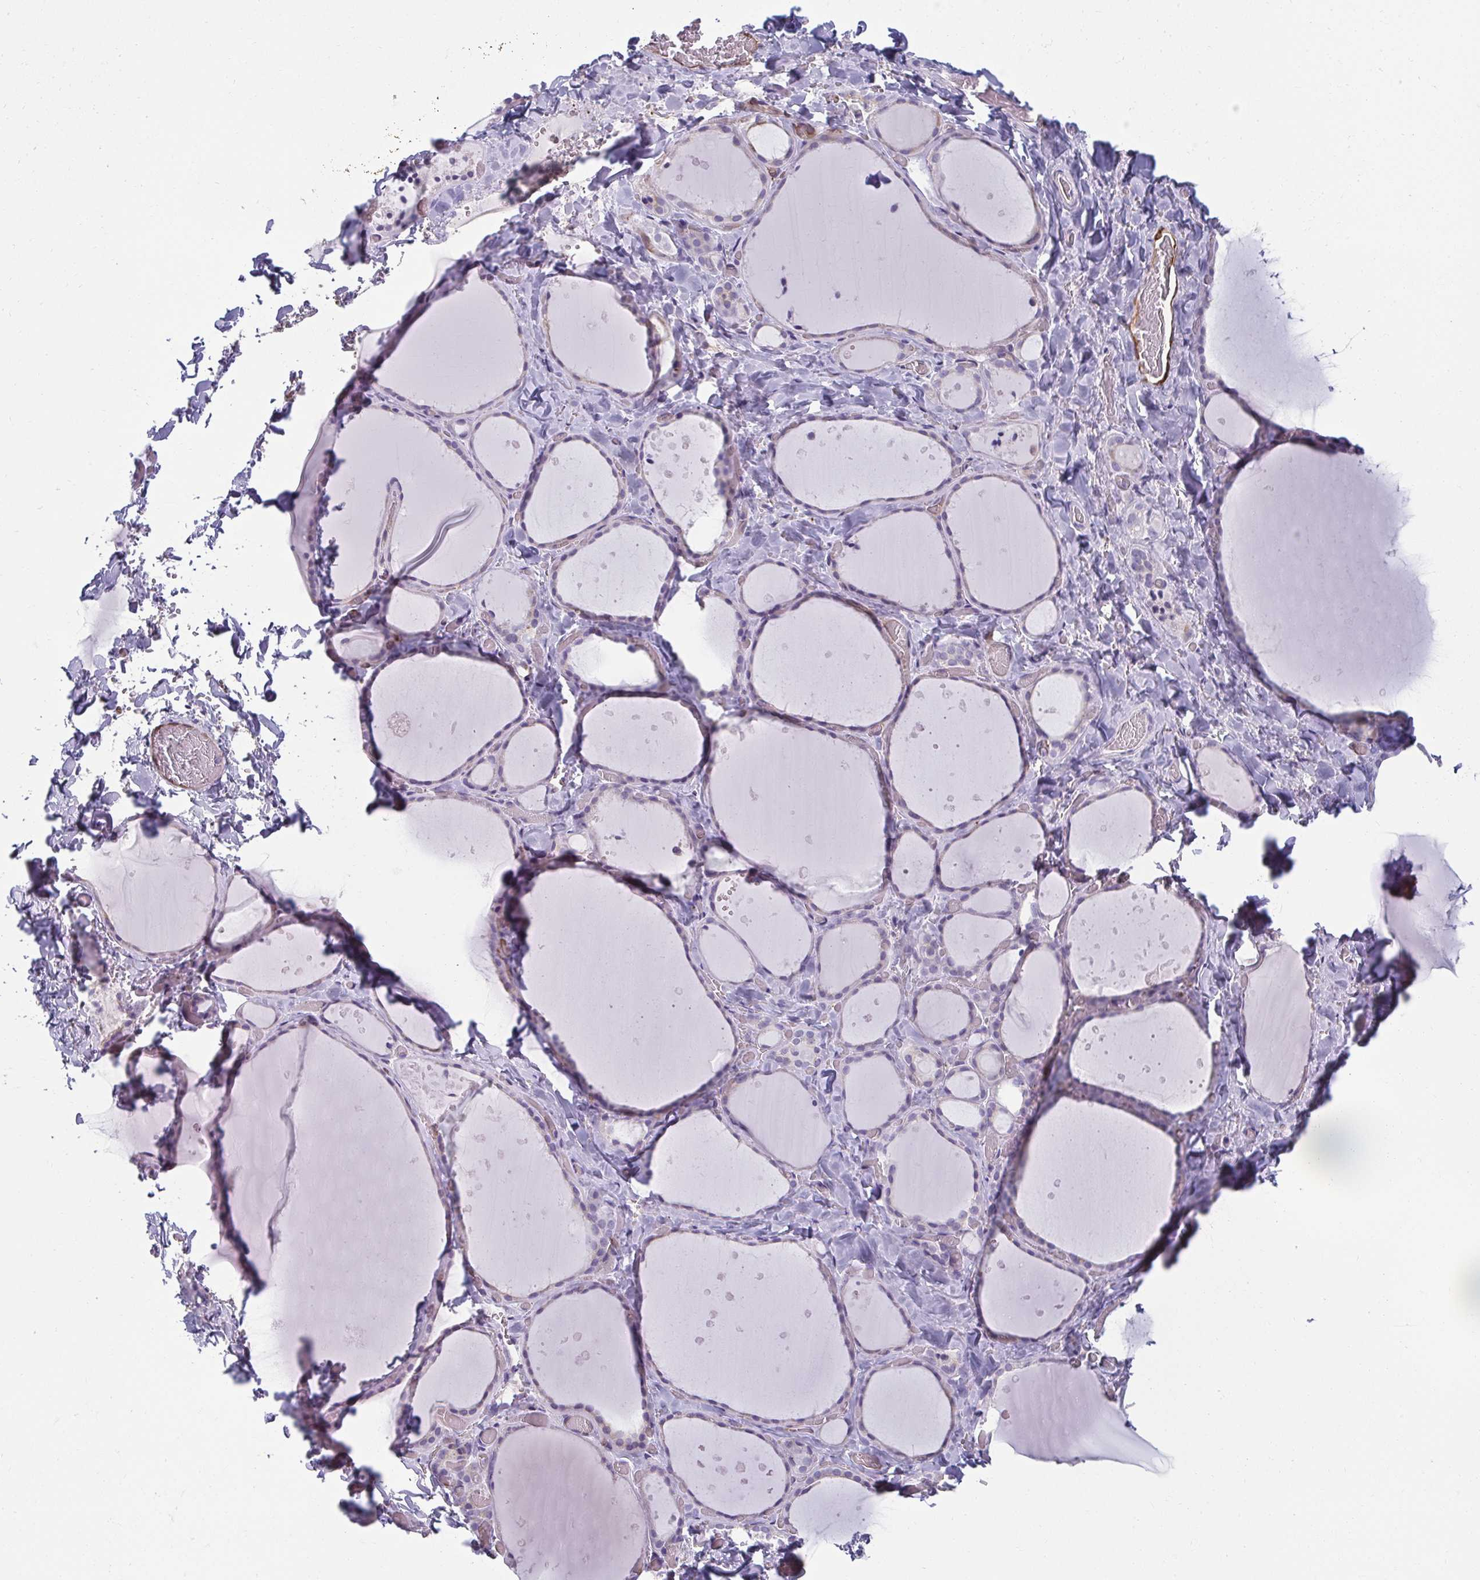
{"staining": {"intensity": "negative", "quantity": "none", "location": "none"}, "tissue": "thyroid gland", "cell_type": "Glandular cells", "image_type": "normal", "snomed": [{"axis": "morphology", "description": "Normal tissue, NOS"}, {"axis": "topography", "description": "Thyroid gland"}], "caption": "Immunohistochemistry (IHC) photomicrograph of benign thyroid gland: human thyroid gland stained with DAB shows no significant protein staining in glandular cells. Brightfield microscopy of immunohistochemistry (IHC) stained with DAB (brown) and hematoxylin (blue), captured at high magnification.", "gene": "PDE2A", "patient": {"sex": "female", "age": 36}}